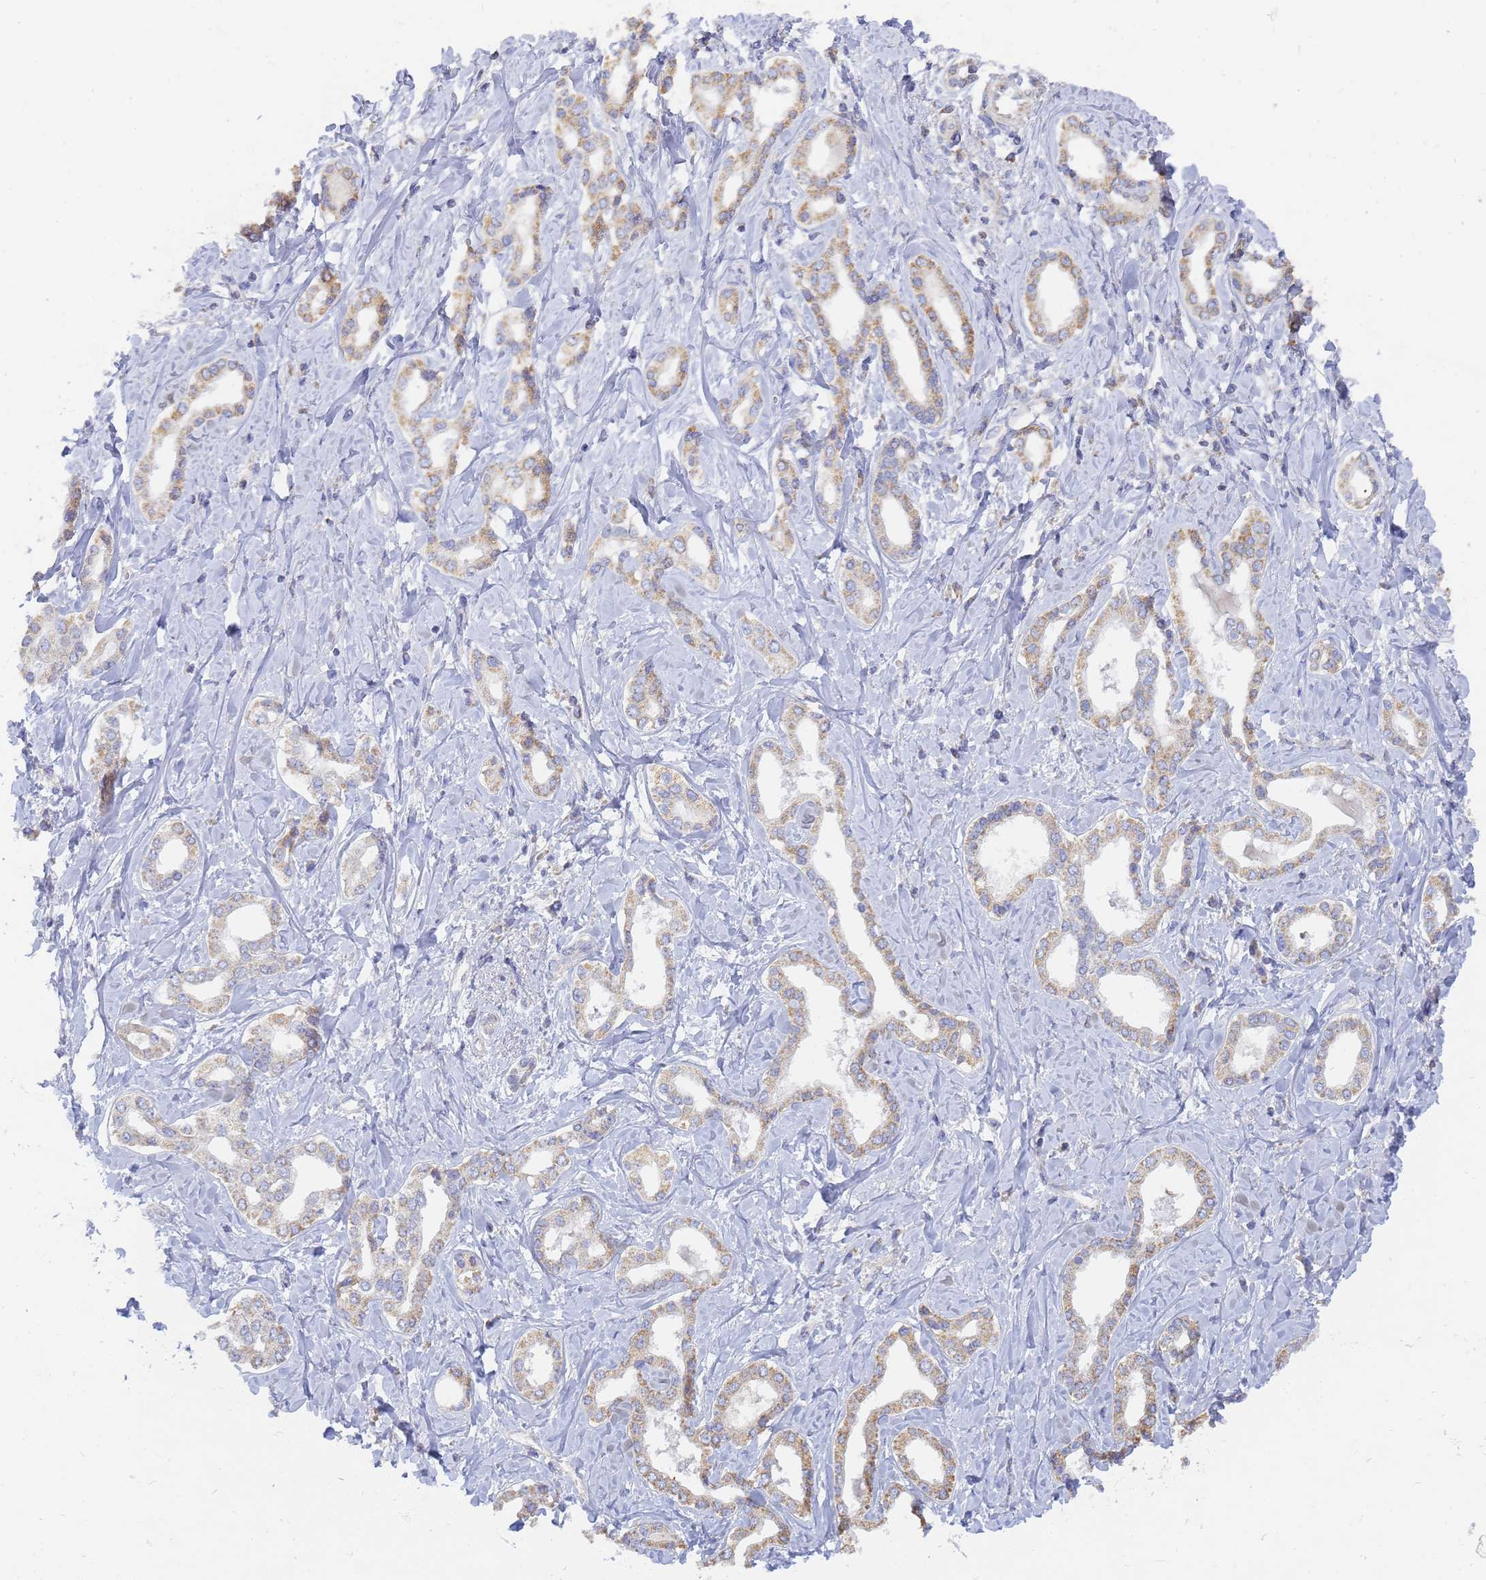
{"staining": {"intensity": "weak", "quantity": "25%-75%", "location": "cytoplasmic/membranous"}, "tissue": "liver cancer", "cell_type": "Tumor cells", "image_type": "cancer", "snomed": [{"axis": "morphology", "description": "Cholangiocarcinoma"}, {"axis": "topography", "description": "Liver"}], "caption": "Cholangiocarcinoma (liver) stained for a protein (brown) exhibits weak cytoplasmic/membranous positive positivity in about 25%-75% of tumor cells.", "gene": "UTP23", "patient": {"sex": "female", "age": 77}}